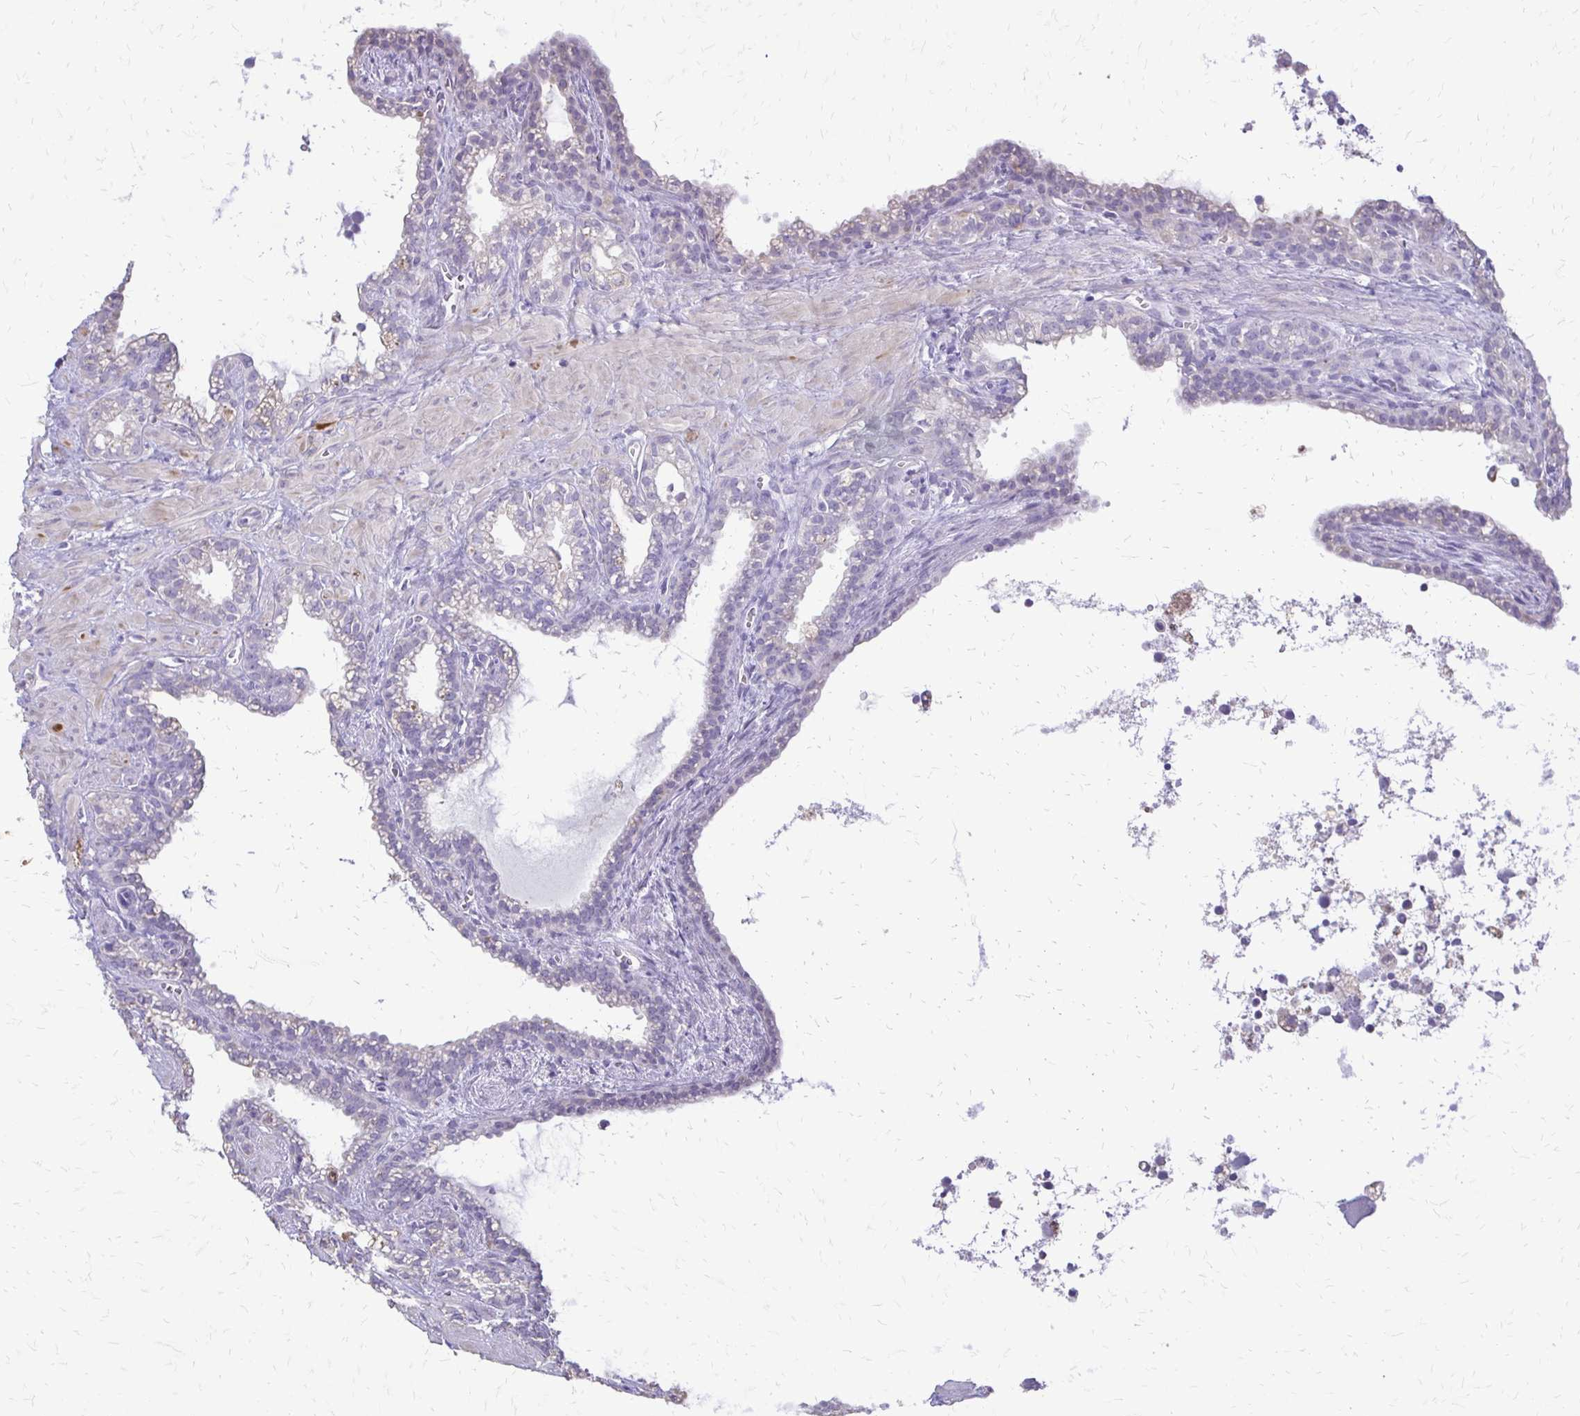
{"staining": {"intensity": "negative", "quantity": "none", "location": "none"}, "tissue": "seminal vesicle", "cell_type": "Glandular cells", "image_type": "normal", "snomed": [{"axis": "morphology", "description": "Normal tissue, NOS"}, {"axis": "topography", "description": "Seminal veicle"}], "caption": "DAB immunohistochemical staining of benign seminal vesicle reveals no significant positivity in glandular cells.", "gene": "ALPG", "patient": {"sex": "male", "age": 76}}